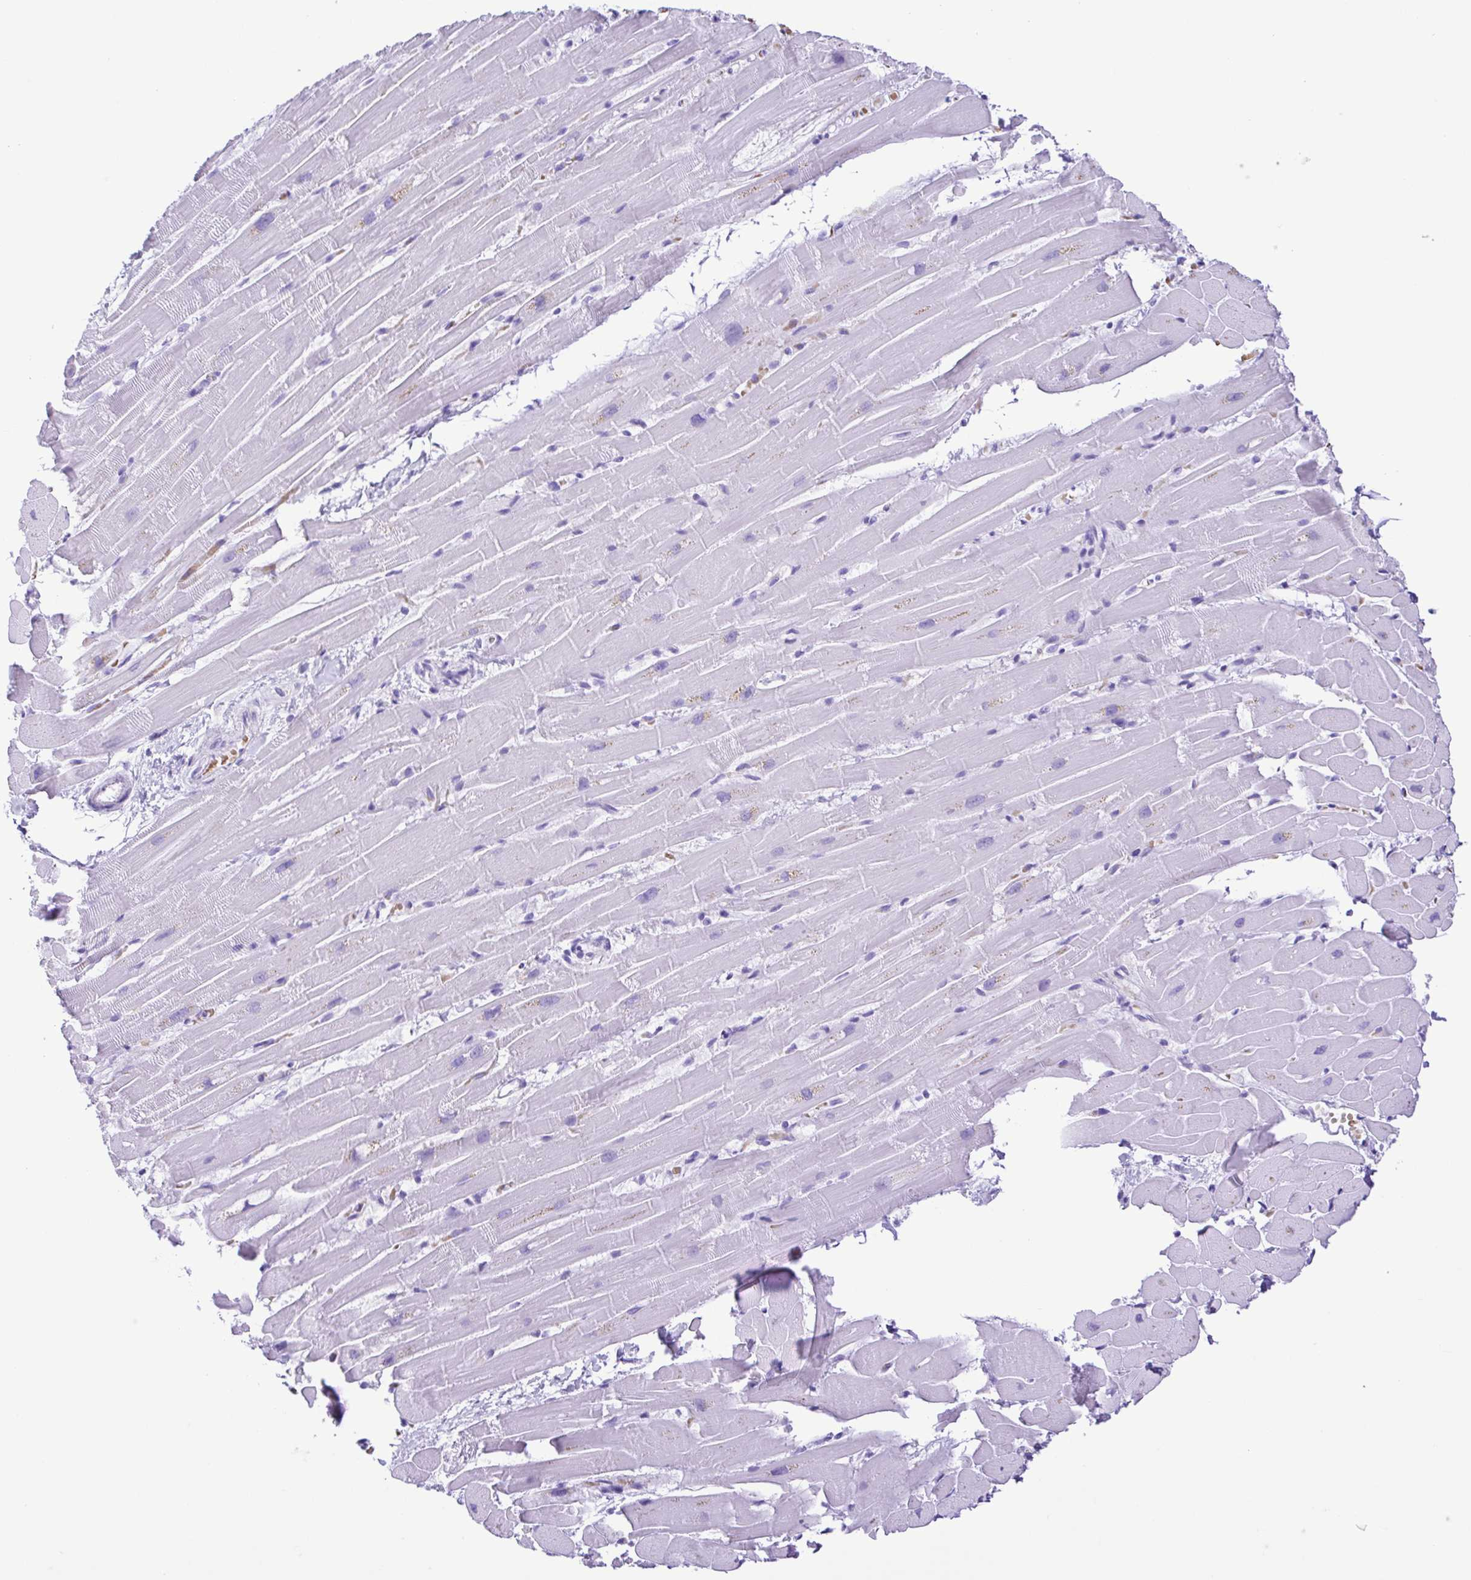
{"staining": {"intensity": "negative", "quantity": "none", "location": "none"}, "tissue": "heart muscle", "cell_type": "Cardiomyocytes", "image_type": "normal", "snomed": [{"axis": "morphology", "description": "Normal tissue, NOS"}, {"axis": "topography", "description": "Heart"}], "caption": "DAB (3,3'-diaminobenzidine) immunohistochemical staining of unremarkable human heart muscle reveals no significant expression in cardiomyocytes. The staining was performed using DAB to visualize the protein expression in brown, while the nuclei were stained in blue with hematoxylin (Magnification: 20x).", "gene": "SYT1", "patient": {"sex": "male", "age": 37}}